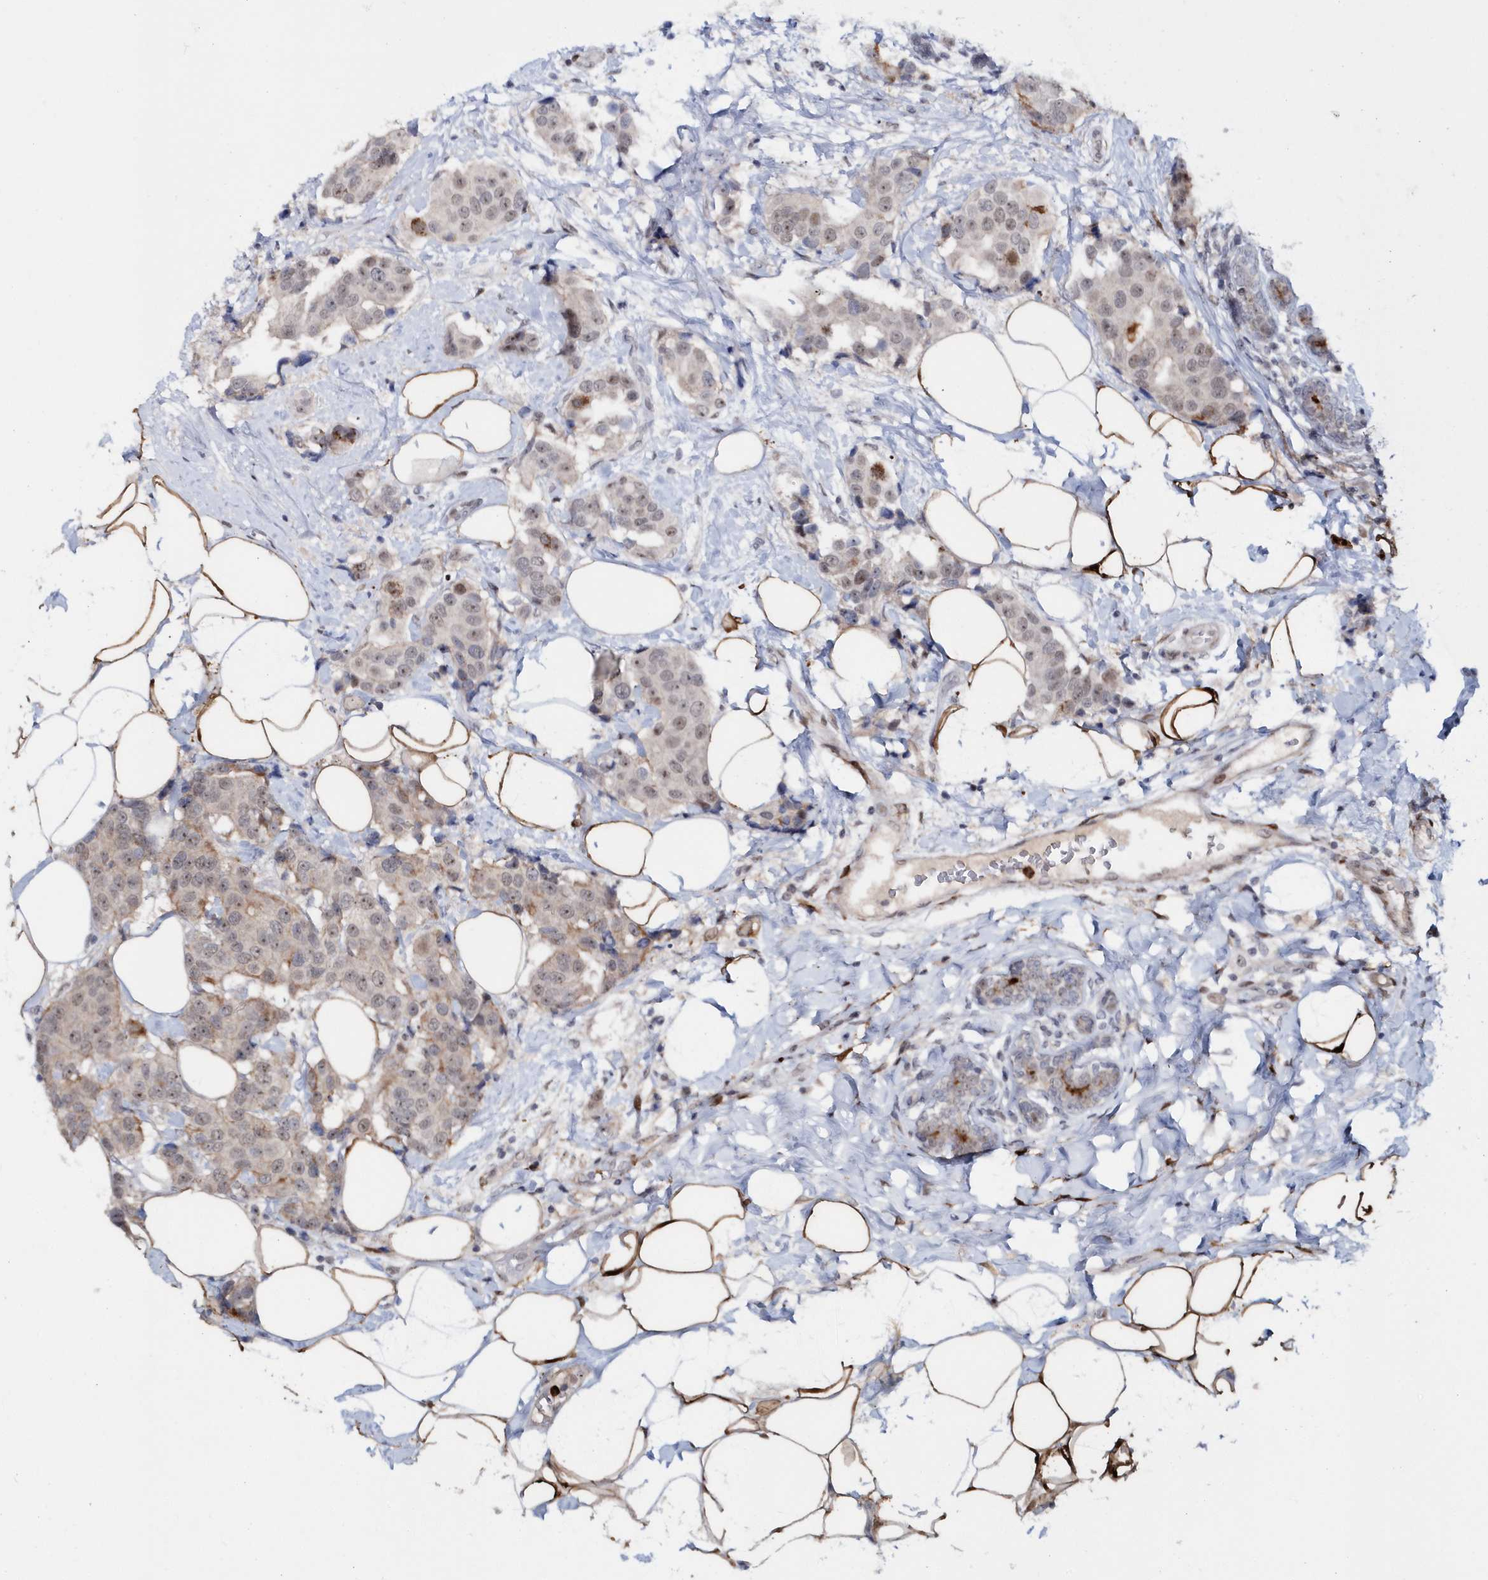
{"staining": {"intensity": "weak", "quantity": "<25%", "location": "cytoplasmic/membranous"}, "tissue": "breast cancer", "cell_type": "Tumor cells", "image_type": "cancer", "snomed": [{"axis": "morphology", "description": "Normal tissue, NOS"}, {"axis": "morphology", "description": "Duct carcinoma"}, {"axis": "topography", "description": "Breast"}], "caption": "The micrograph displays no significant staining in tumor cells of breast intraductal carcinoma.", "gene": "ASCL4", "patient": {"sex": "female", "age": 39}}